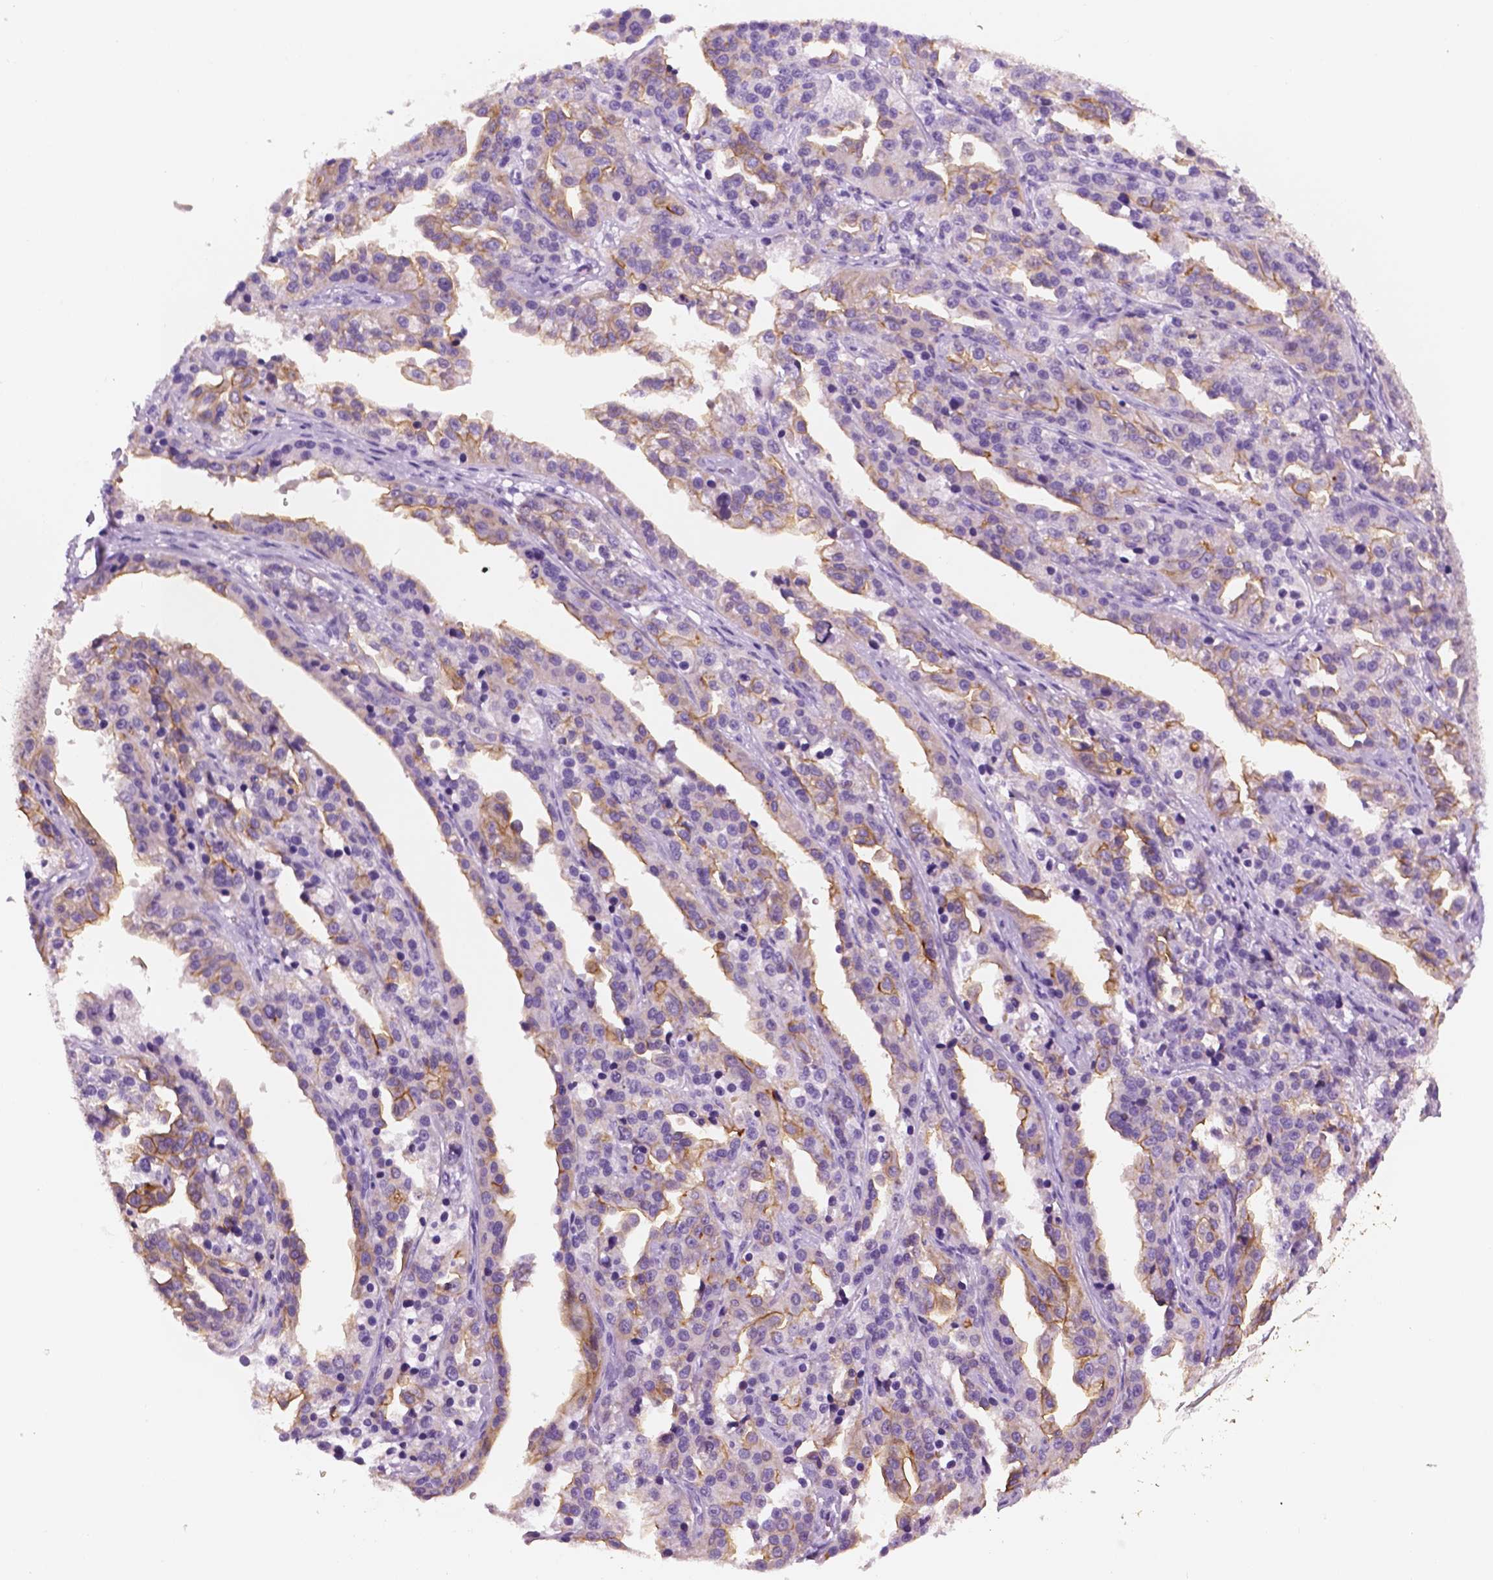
{"staining": {"intensity": "weak", "quantity": ">75%", "location": "cytoplasmic/membranous"}, "tissue": "ovarian cancer", "cell_type": "Tumor cells", "image_type": "cancer", "snomed": [{"axis": "morphology", "description": "Cystadenocarcinoma, serous, NOS"}, {"axis": "topography", "description": "Ovary"}], "caption": "Ovarian cancer (serous cystadenocarcinoma) stained with a brown dye demonstrates weak cytoplasmic/membranous positive expression in about >75% of tumor cells.", "gene": "PPL", "patient": {"sex": "female", "age": 75}}